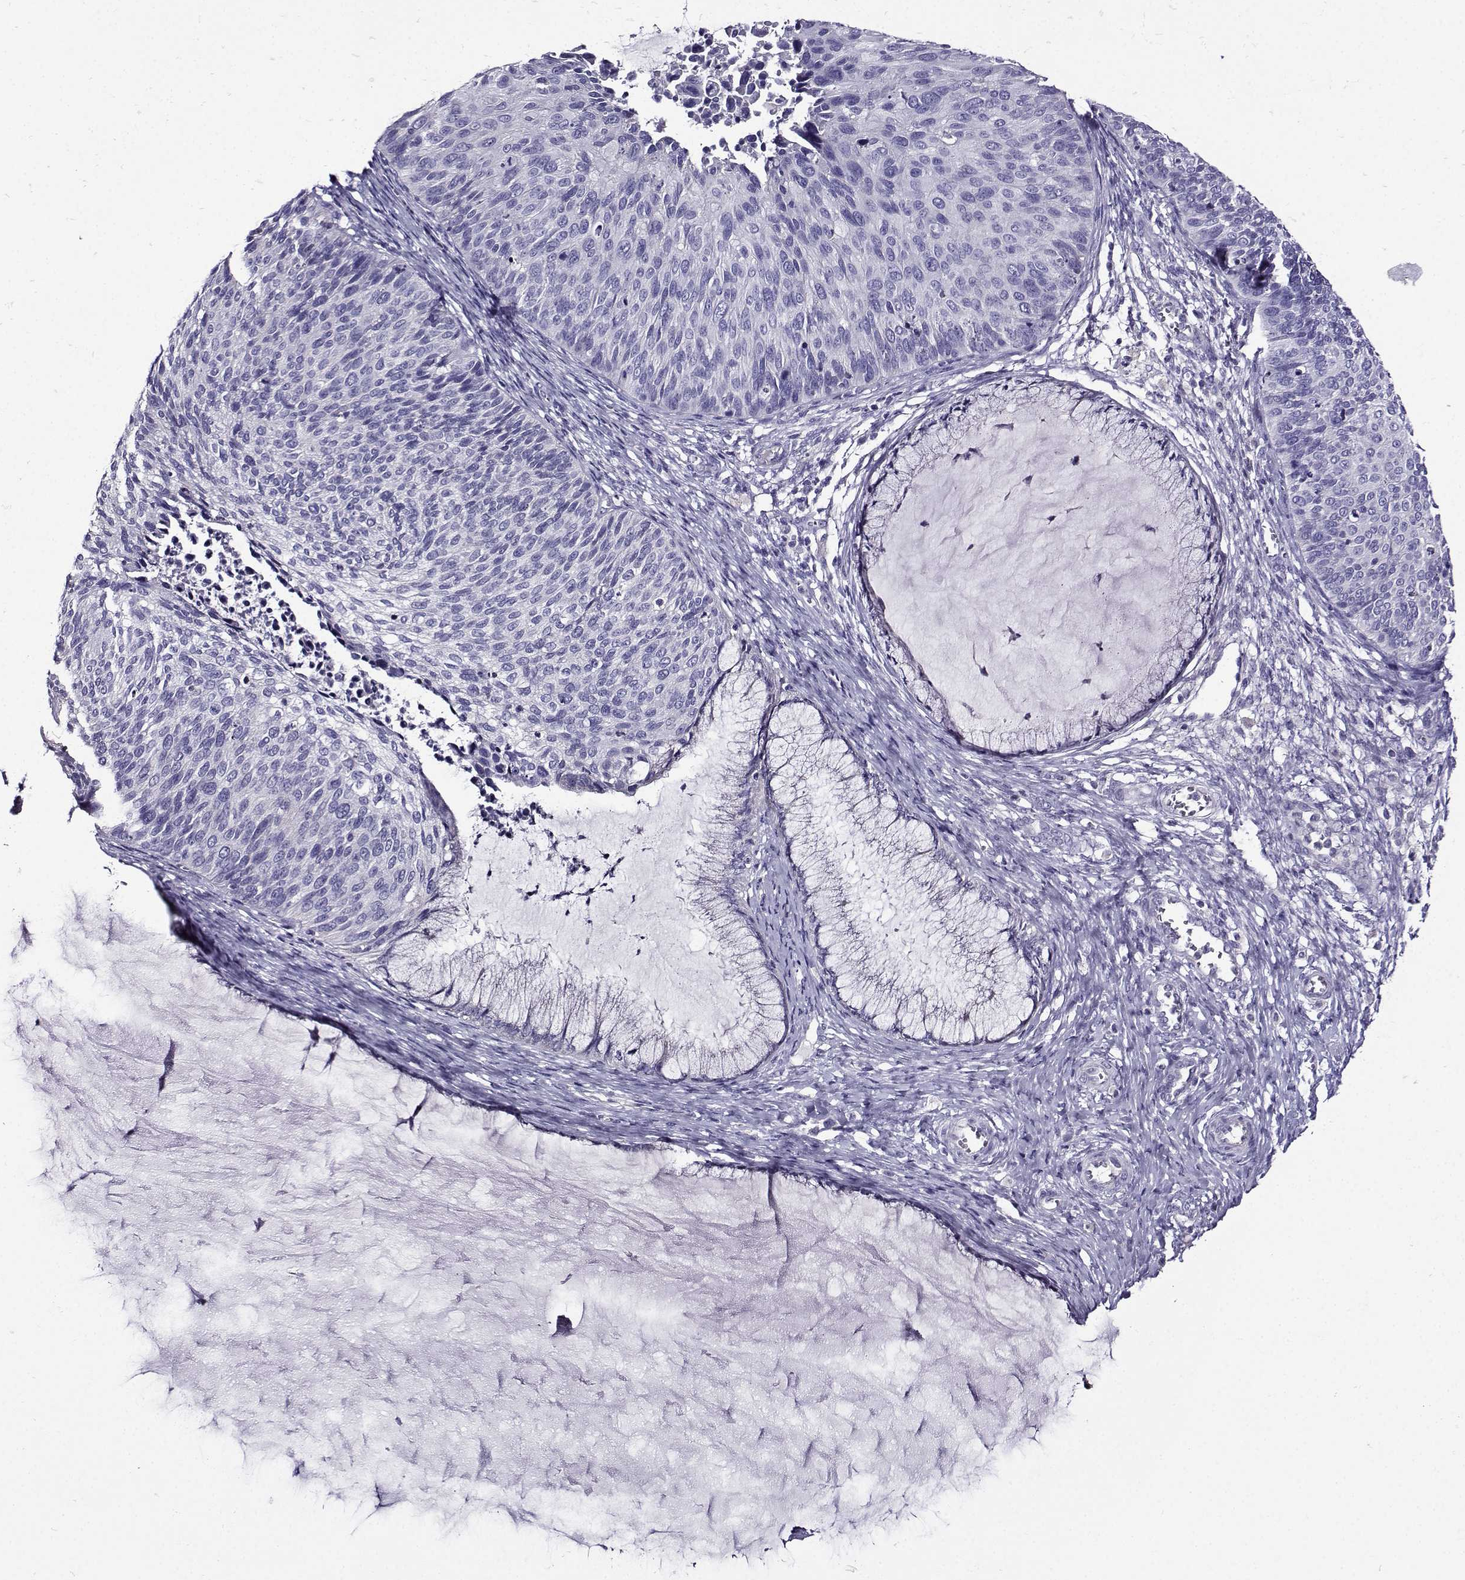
{"staining": {"intensity": "negative", "quantity": "none", "location": "none"}, "tissue": "cervical cancer", "cell_type": "Tumor cells", "image_type": "cancer", "snomed": [{"axis": "morphology", "description": "Squamous cell carcinoma, NOS"}, {"axis": "topography", "description": "Cervix"}], "caption": "This micrograph is of cervical cancer (squamous cell carcinoma) stained with immunohistochemistry to label a protein in brown with the nuclei are counter-stained blue. There is no expression in tumor cells. Nuclei are stained in blue.", "gene": "TMEM266", "patient": {"sex": "female", "age": 36}}